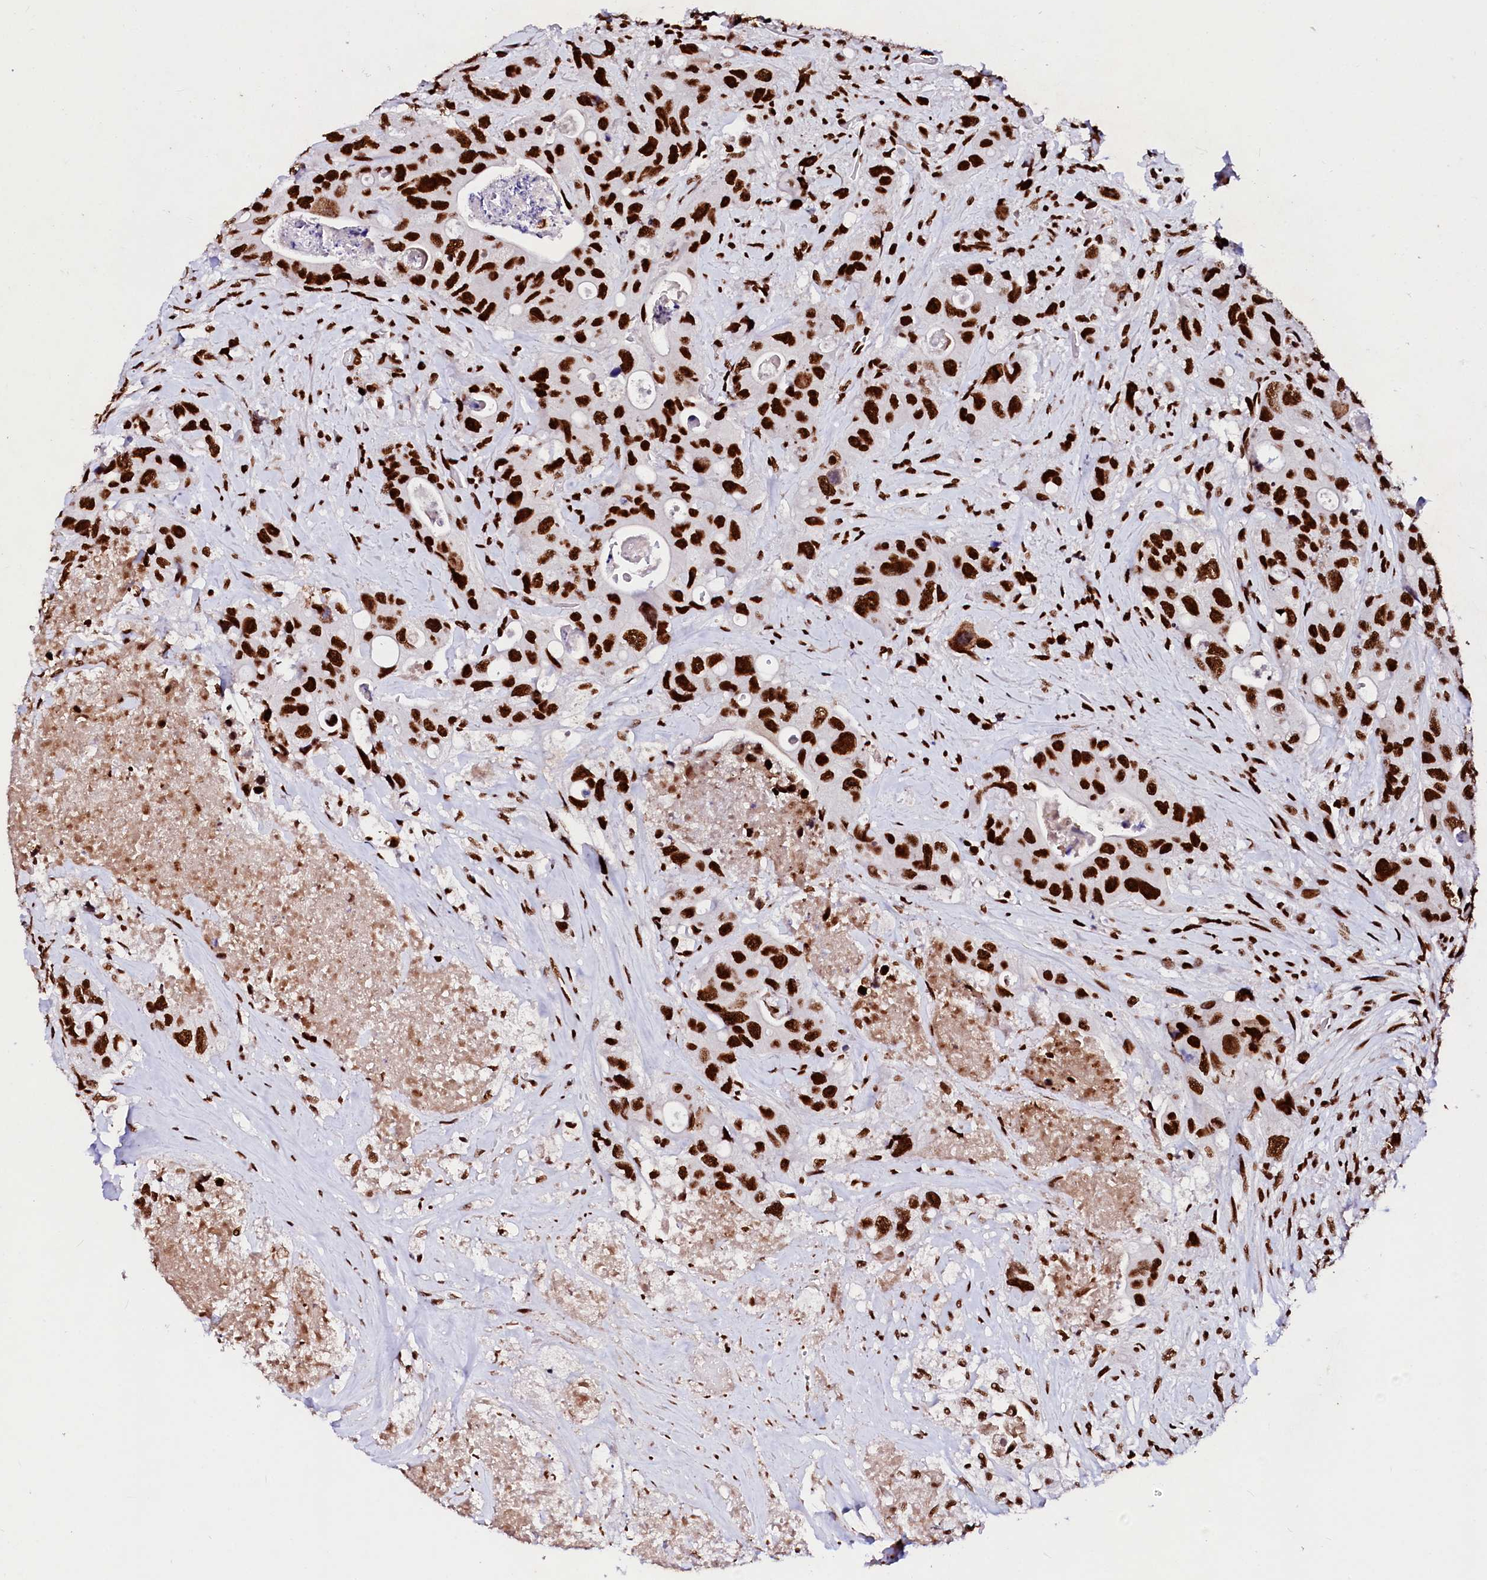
{"staining": {"intensity": "strong", "quantity": ">75%", "location": "nuclear"}, "tissue": "colorectal cancer", "cell_type": "Tumor cells", "image_type": "cancer", "snomed": [{"axis": "morphology", "description": "Adenocarcinoma, NOS"}, {"axis": "topography", "description": "Colon"}], "caption": "Tumor cells display high levels of strong nuclear staining in approximately >75% of cells in human colorectal cancer (adenocarcinoma). (DAB IHC, brown staining for protein, blue staining for nuclei).", "gene": "CPSF6", "patient": {"sex": "female", "age": 46}}